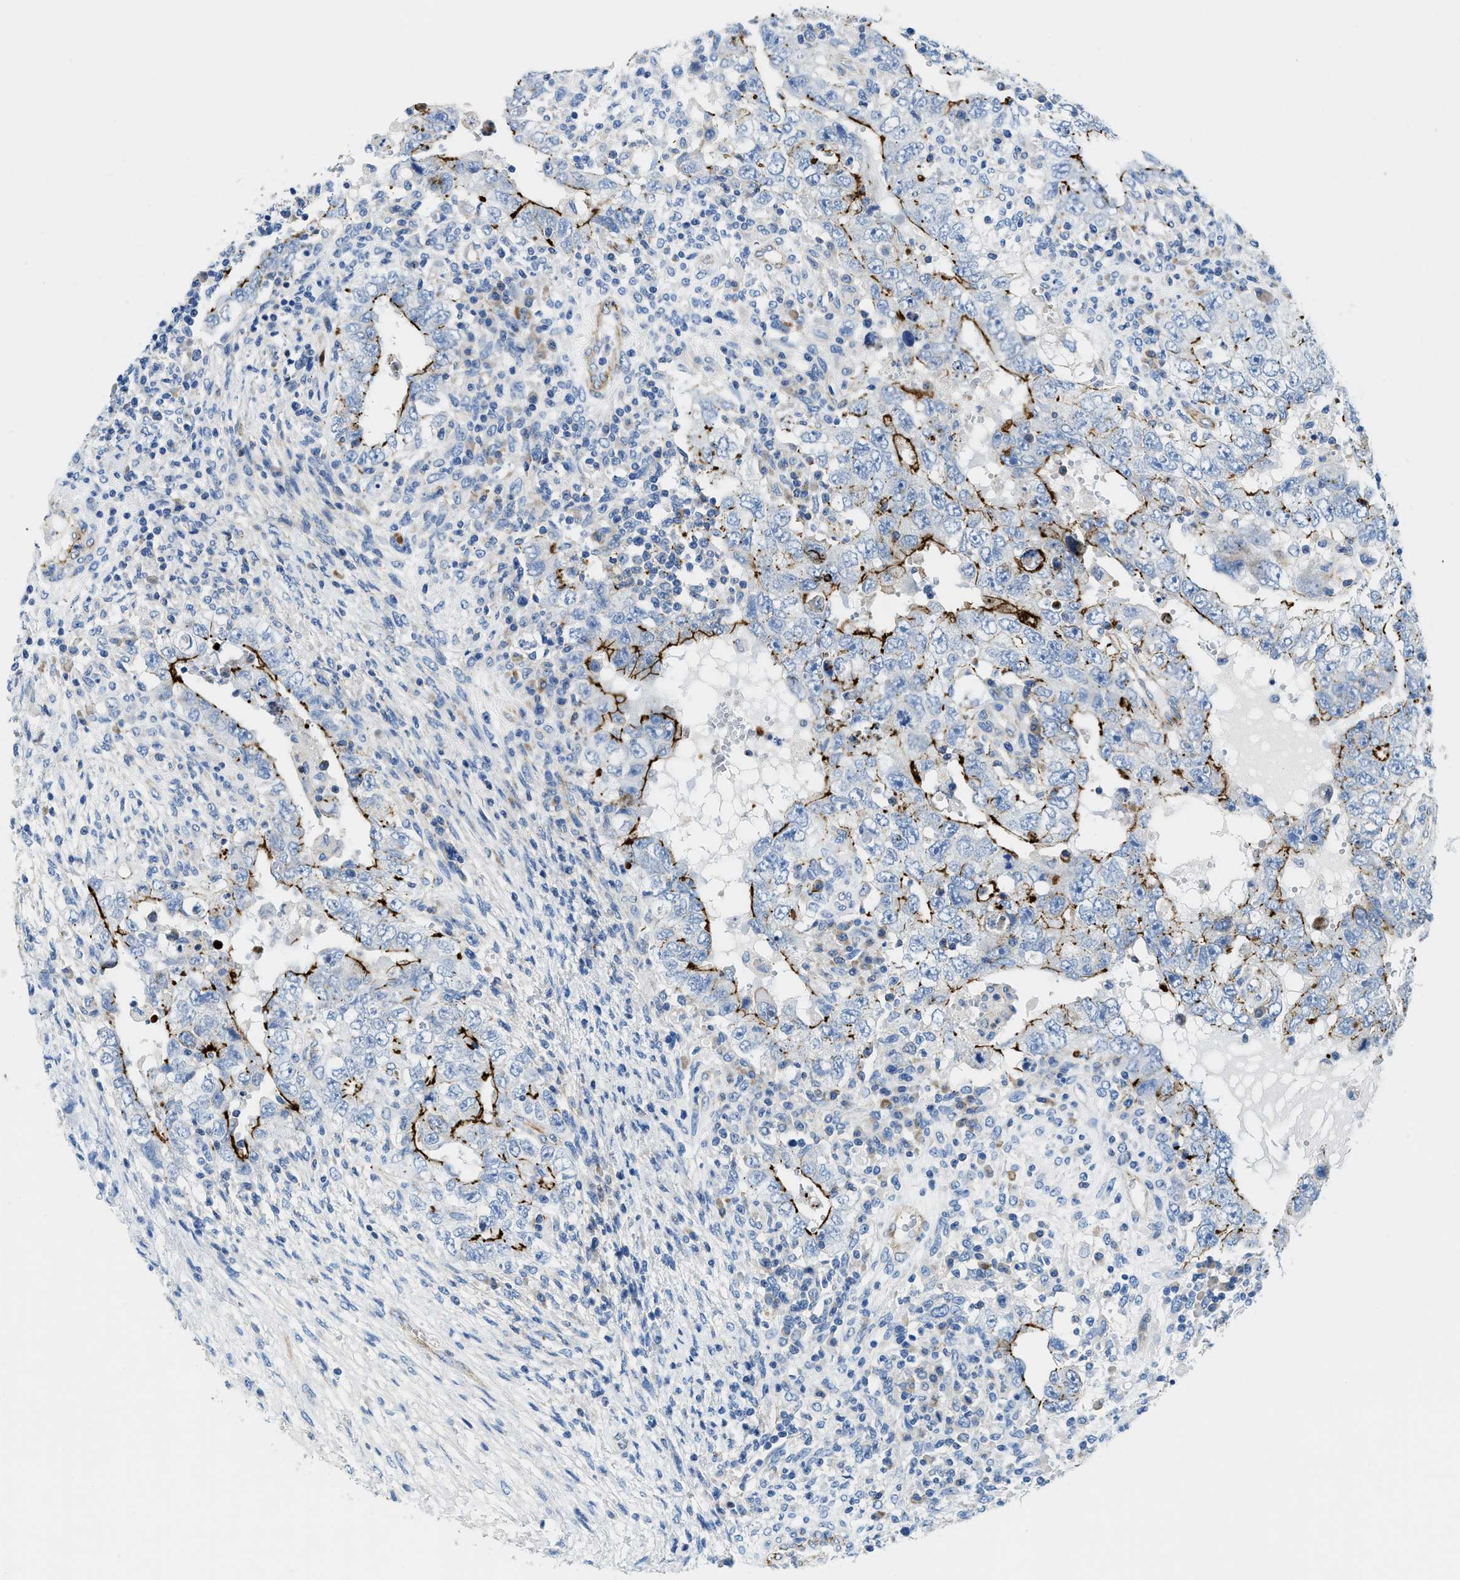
{"staining": {"intensity": "negative", "quantity": "none", "location": "none"}, "tissue": "testis cancer", "cell_type": "Tumor cells", "image_type": "cancer", "snomed": [{"axis": "morphology", "description": "Carcinoma, Embryonal, NOS"}, {"axis": "topography", "description": "Testis"}], "caption": "Tumor cells are negative for brown protein staining in testis cancer (embryonal carcinoma).", "gene": "CUTA", "patient": {"sex": "male", "age": 26}}